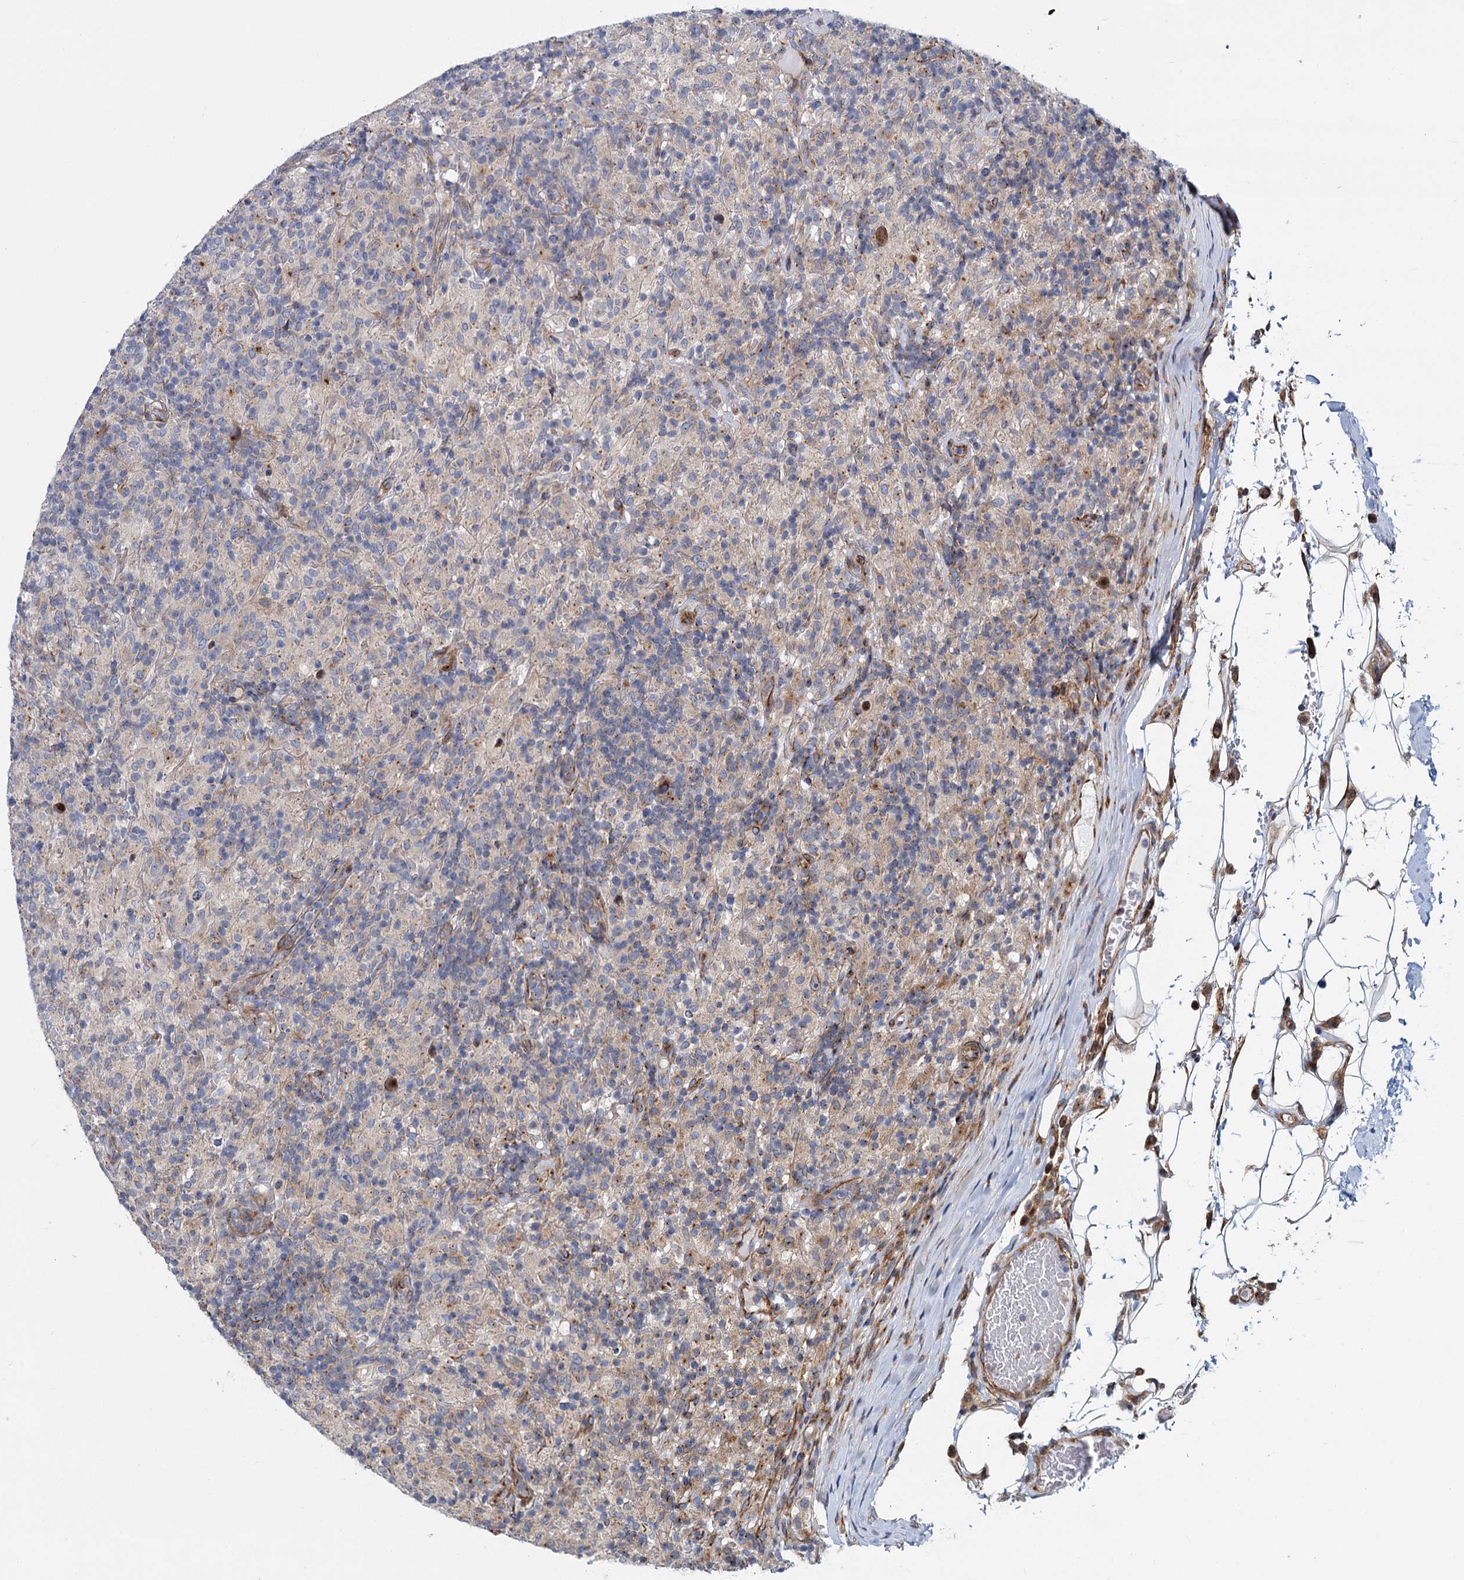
{"staining": {"intensity": "weak", "quantity": "<25%", "location": "cytoplasmic/membranous"}, "tissue": "lymphoma", "cell_type": "Tumor cells", "image_type": "cancer", "snomed": [{"axis": "morphology", "description": "Hodgkin's disease, NOS"}, {"axis": "topography", "description": "Lymph node"}], "caption": "IHC photomicrograph of Hodgkin's disease stained for a protein (brown), which exhibits no positivity in tumor cells. (DAB IHC with hematoxylin counter stain).", "gene": "PSEN1", "patient": {"sex": "male", "age": 70}}